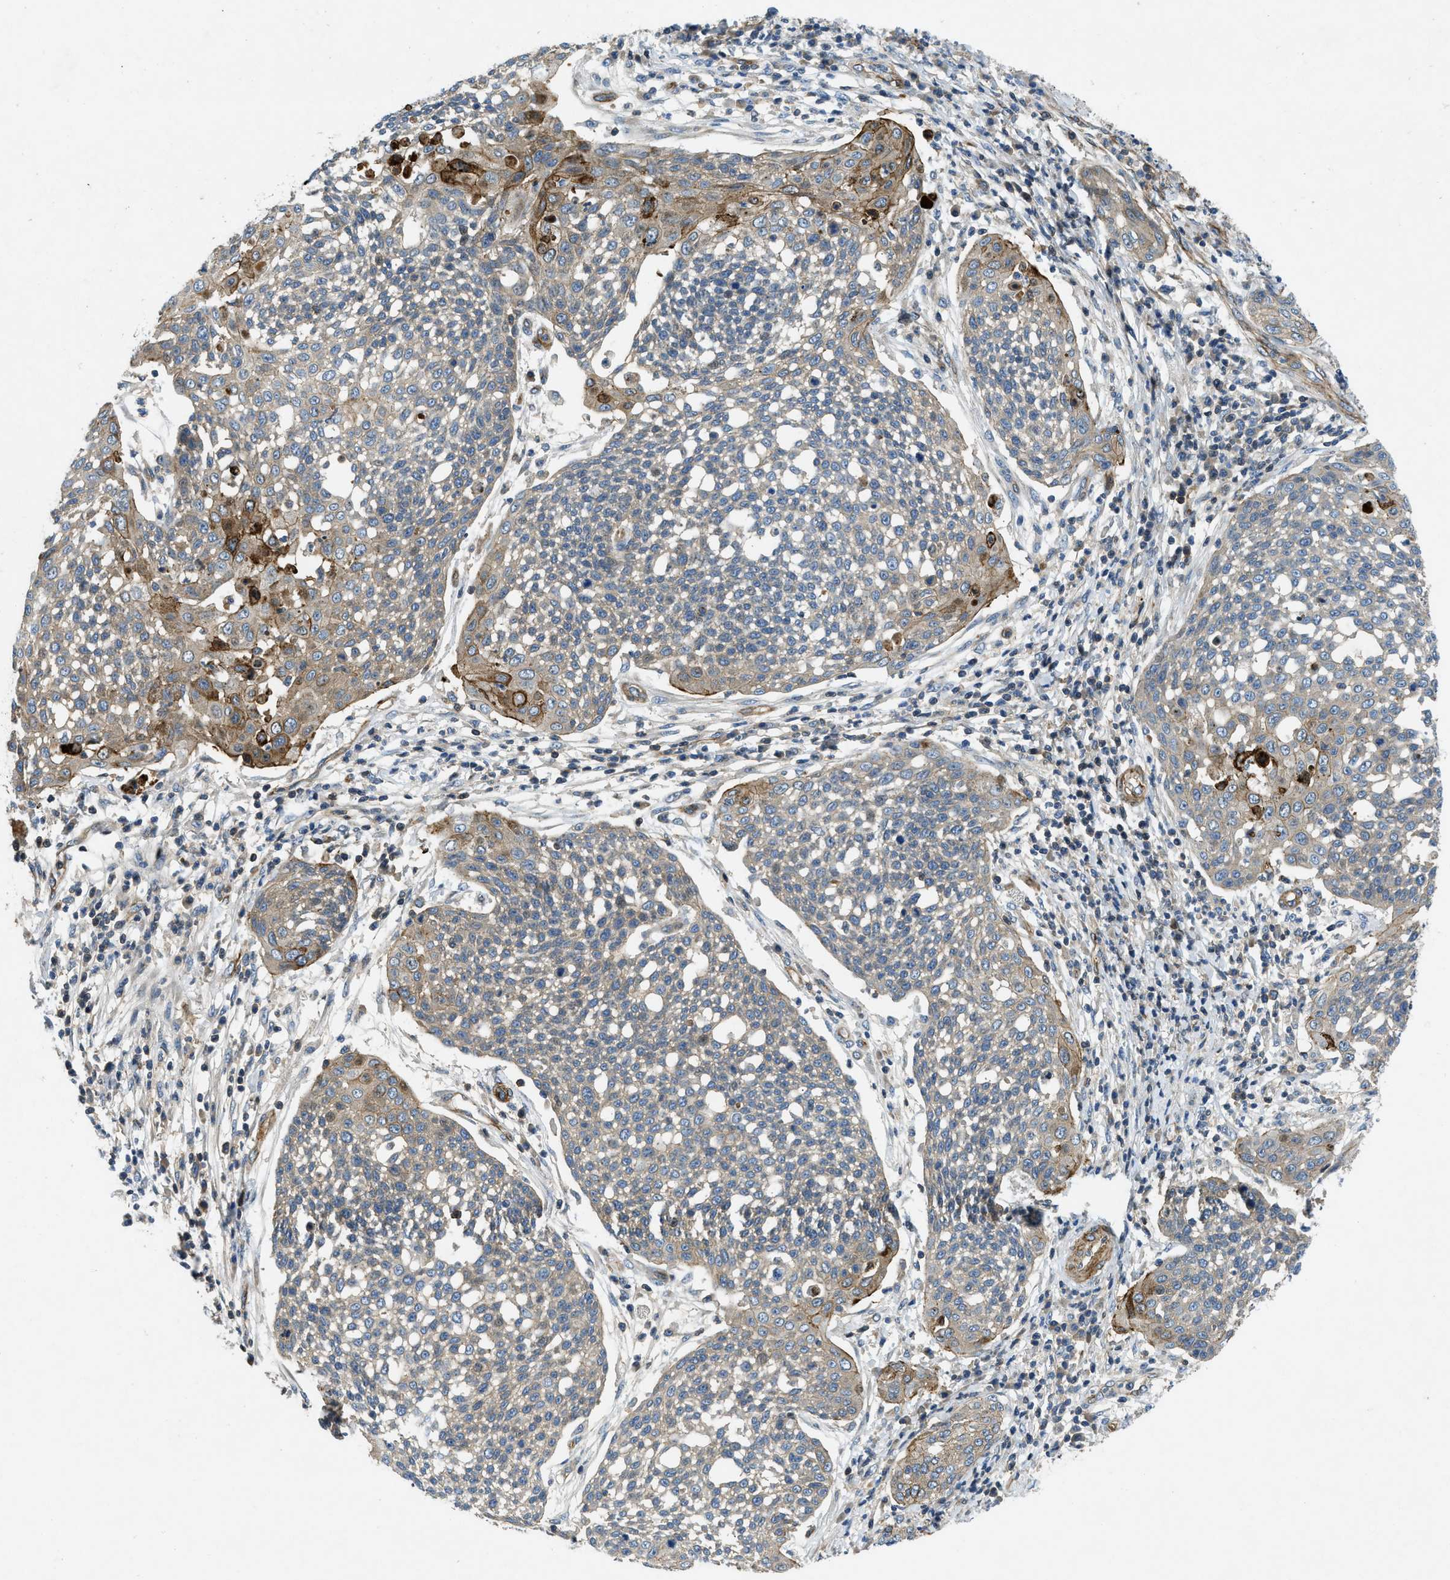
{"staining": {"intensity": "moderate", "quantity": "25%-75%", "location": "cytoplasmic/membranous"}, "tissue": "cervical cancer", "cell_type": "Tumor cells", "image_type": "cancer", "snomed": [{"axis": "morphology", "description": "Squamous cell carcinoma, NOS"}, {"axis": "topography", "description": "Cervix"}], "caption": "The immunohistochemical stain shows moderate cytoplasmic/membranous expression in tumor cells of cervical cancer (squamous cell carcinoma) tissue. The staining is performed using DAB (3,3'-diaminobenzidine) brown chromogen to label protein expression. The nuclei are counter-stained blue using hematoxylin.", "gene": "NYNRIN", "patient": {"sex": "female", "age": 34}}